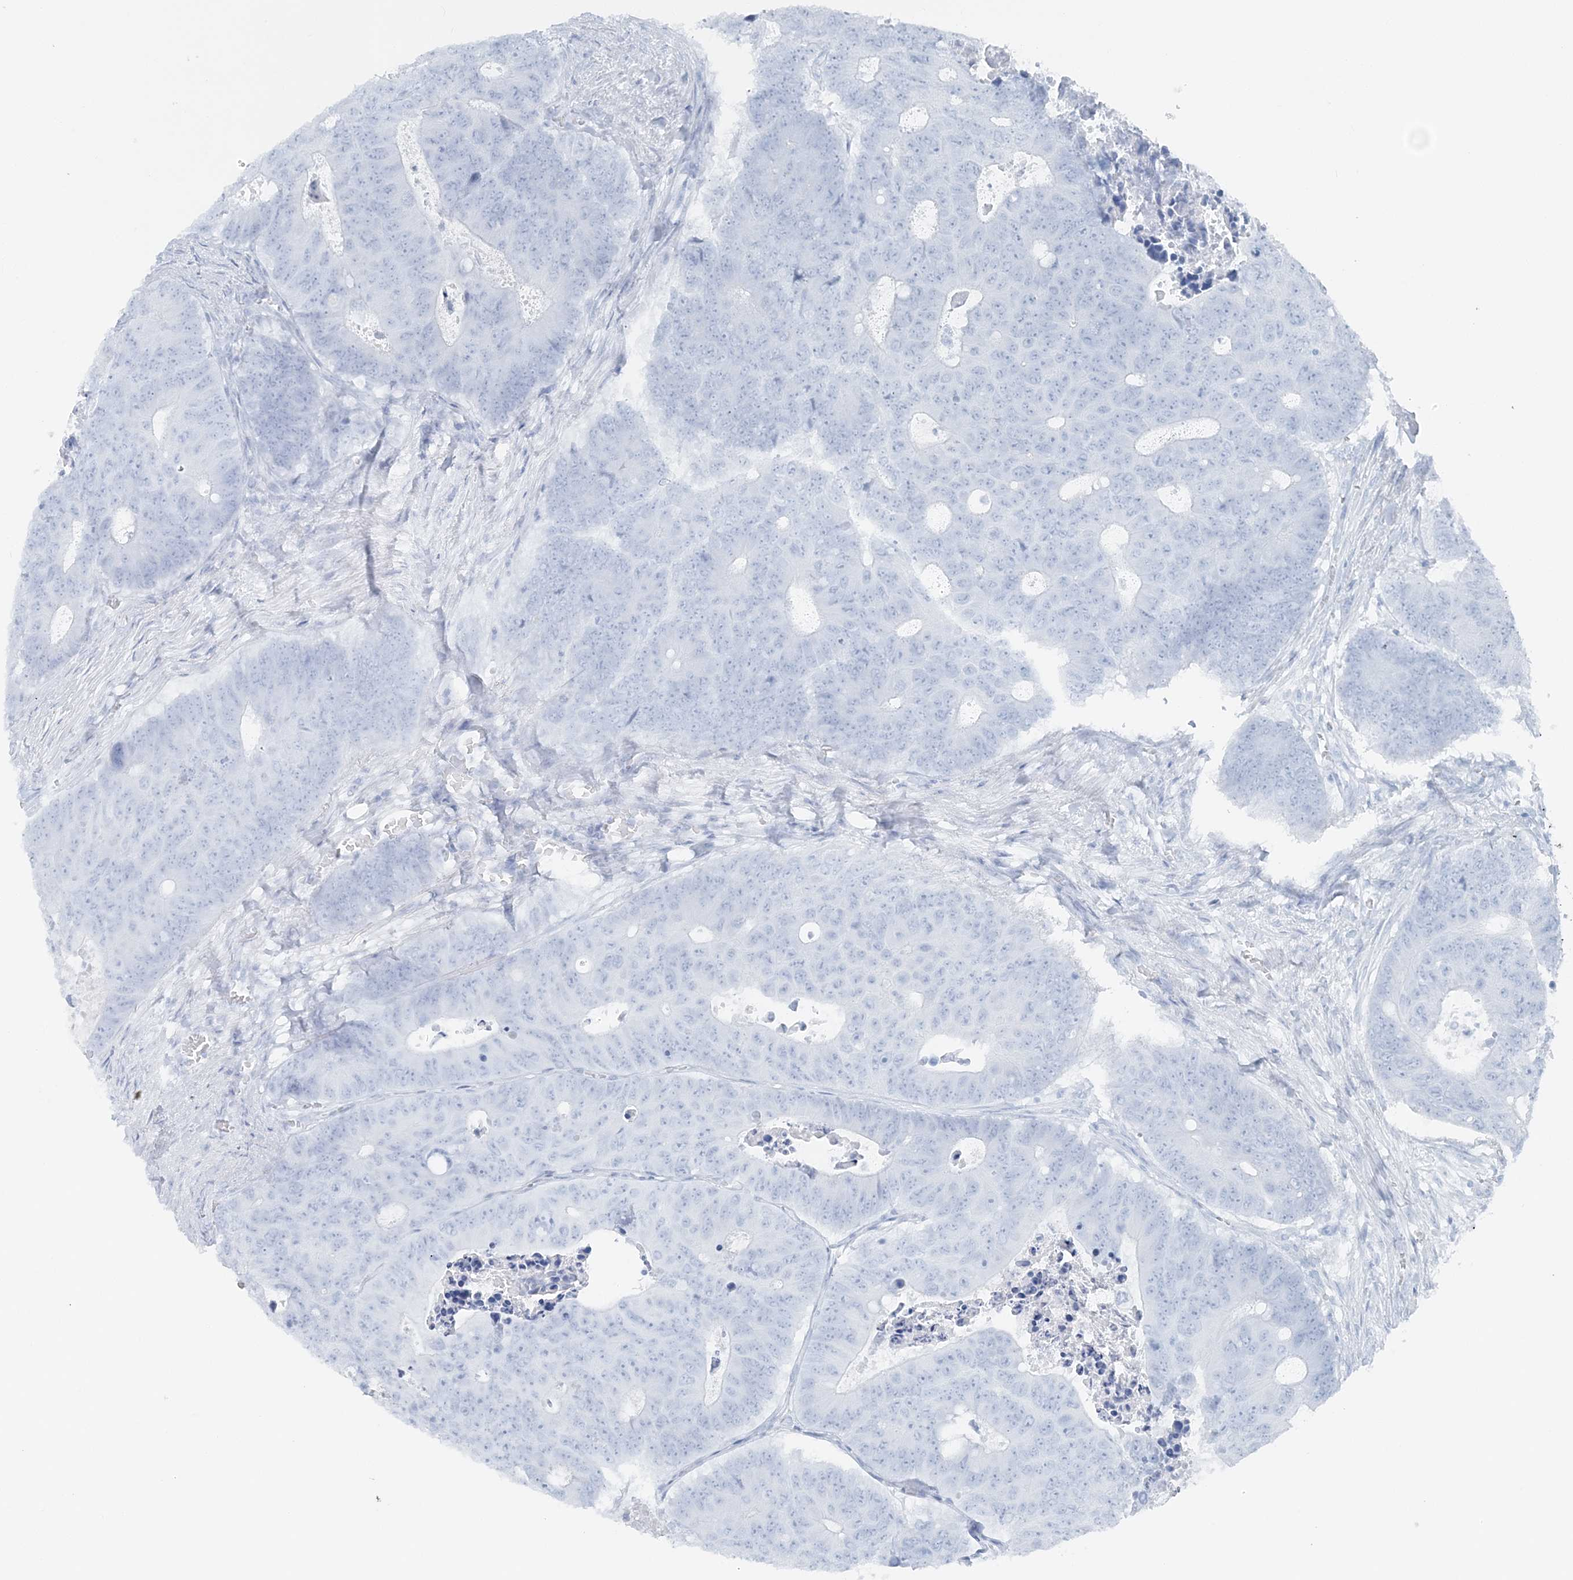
{"staining": {"intensity": "negative", "quantity": "none", "location": "none"}, "tissue": "colorectal cancer", "cell_type": "Tumor cells", "image_type": "cancer", "snomed": [{"axis": "morphology", "description": "Adenocarcinoma, NOS"}, {"axis": "topography", "description": "Colon"}], "caption": "A high-resolution image shows immunohistochemistry staining of colorectal adenocarcinoma, which displays no significant expression in tumor cells.", "gene": "ATP11A", "patient": {"sex": "male", "age": 87}}